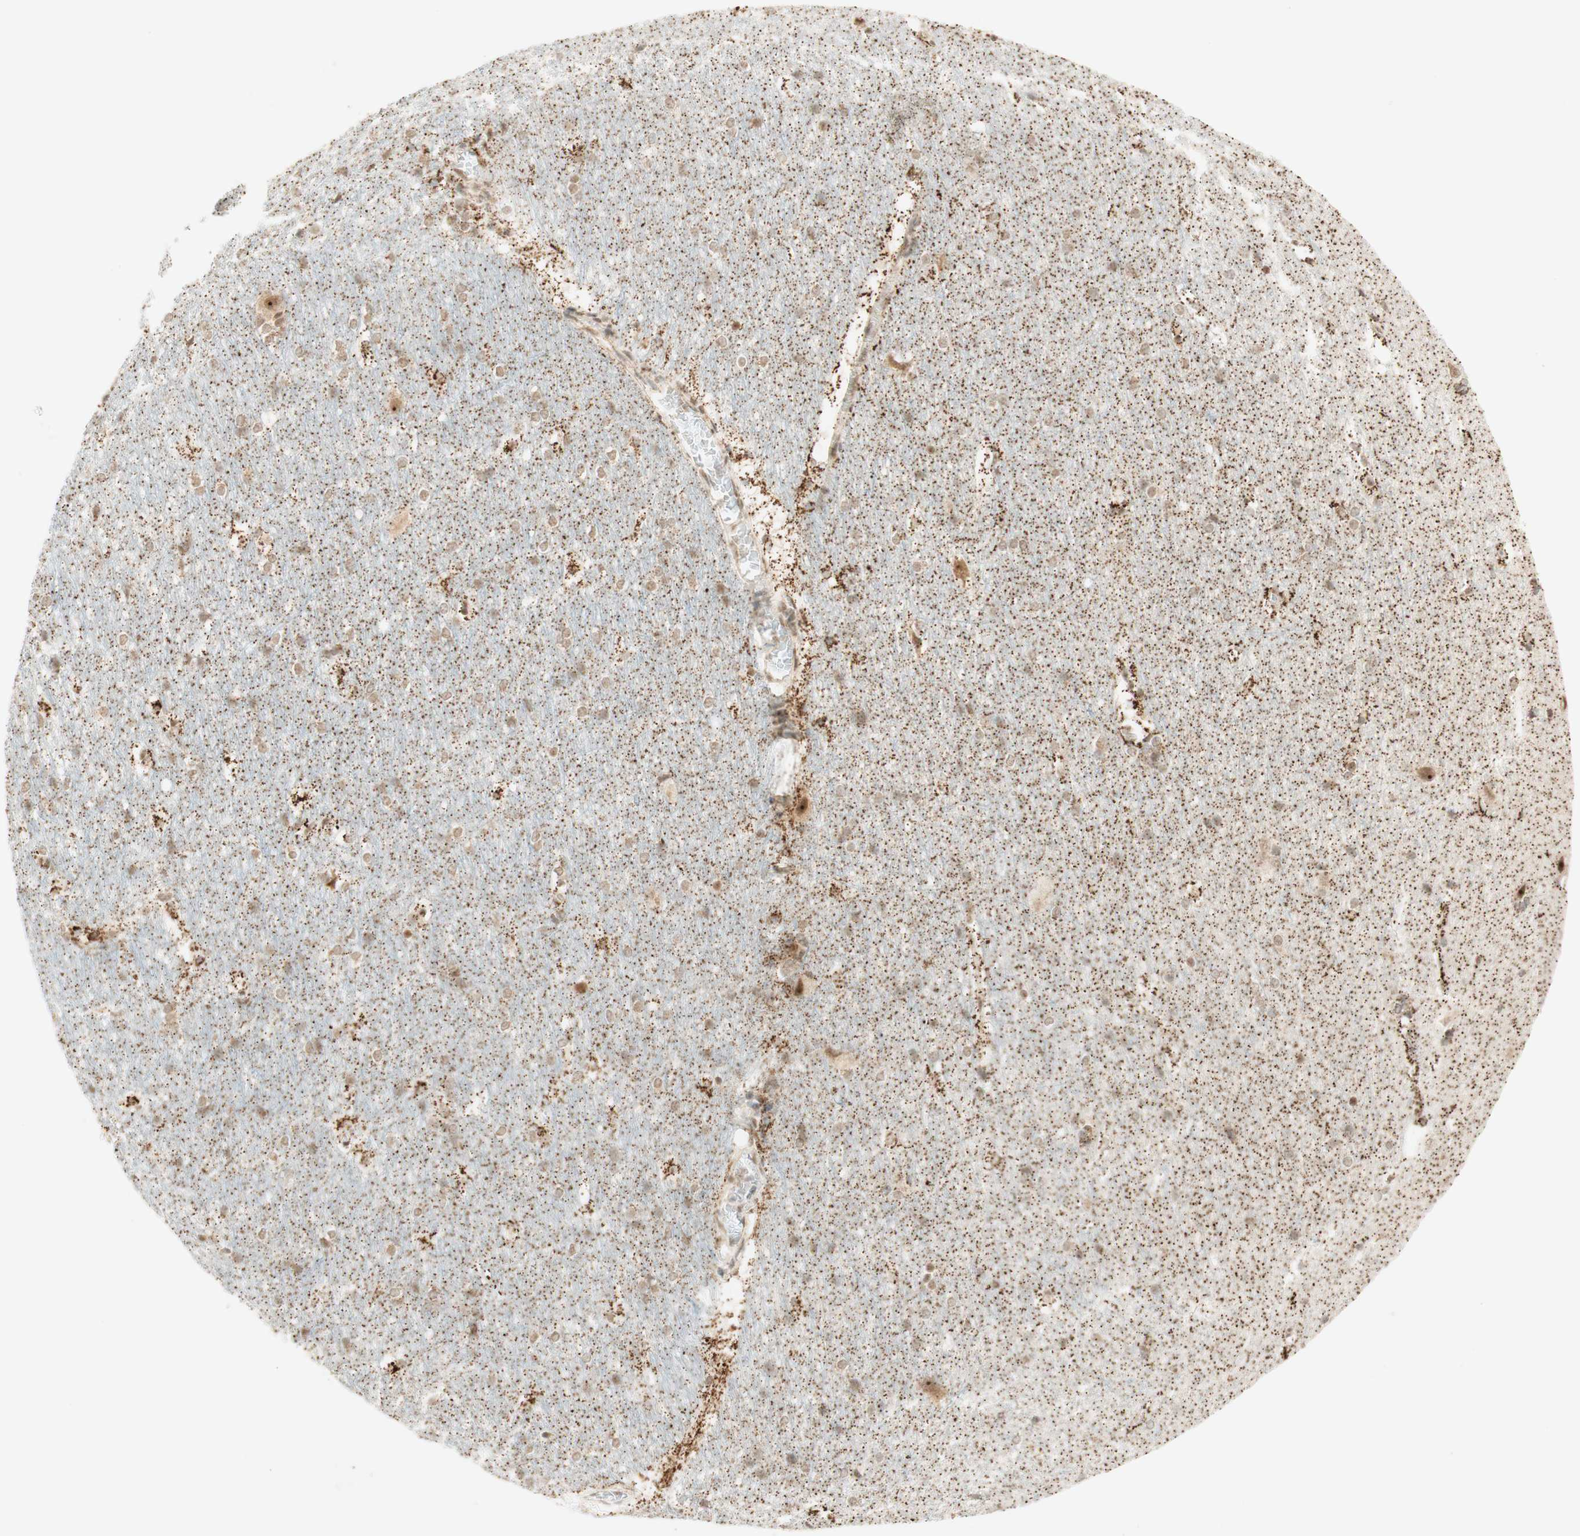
{"staining": {"intensity": "weak", "quantity": ">75%", "location": "nuclear"}, "tissue": "hippocampus", "cell_type": "Glial cells", "image_type": "normal", "snomed": [{"axis": "morphology", "description": "Normal tissue, NOS"}, {"axis": "topography", "description": "Hippocampus"}], "caption": "Weak nuclear expression for a protein is identified in about >75% of glial cells of normal hippocampus using immunohistochemistry (IHC).", "gene": "ZNF782", "patient": {"sex": "female", "age": 19}}